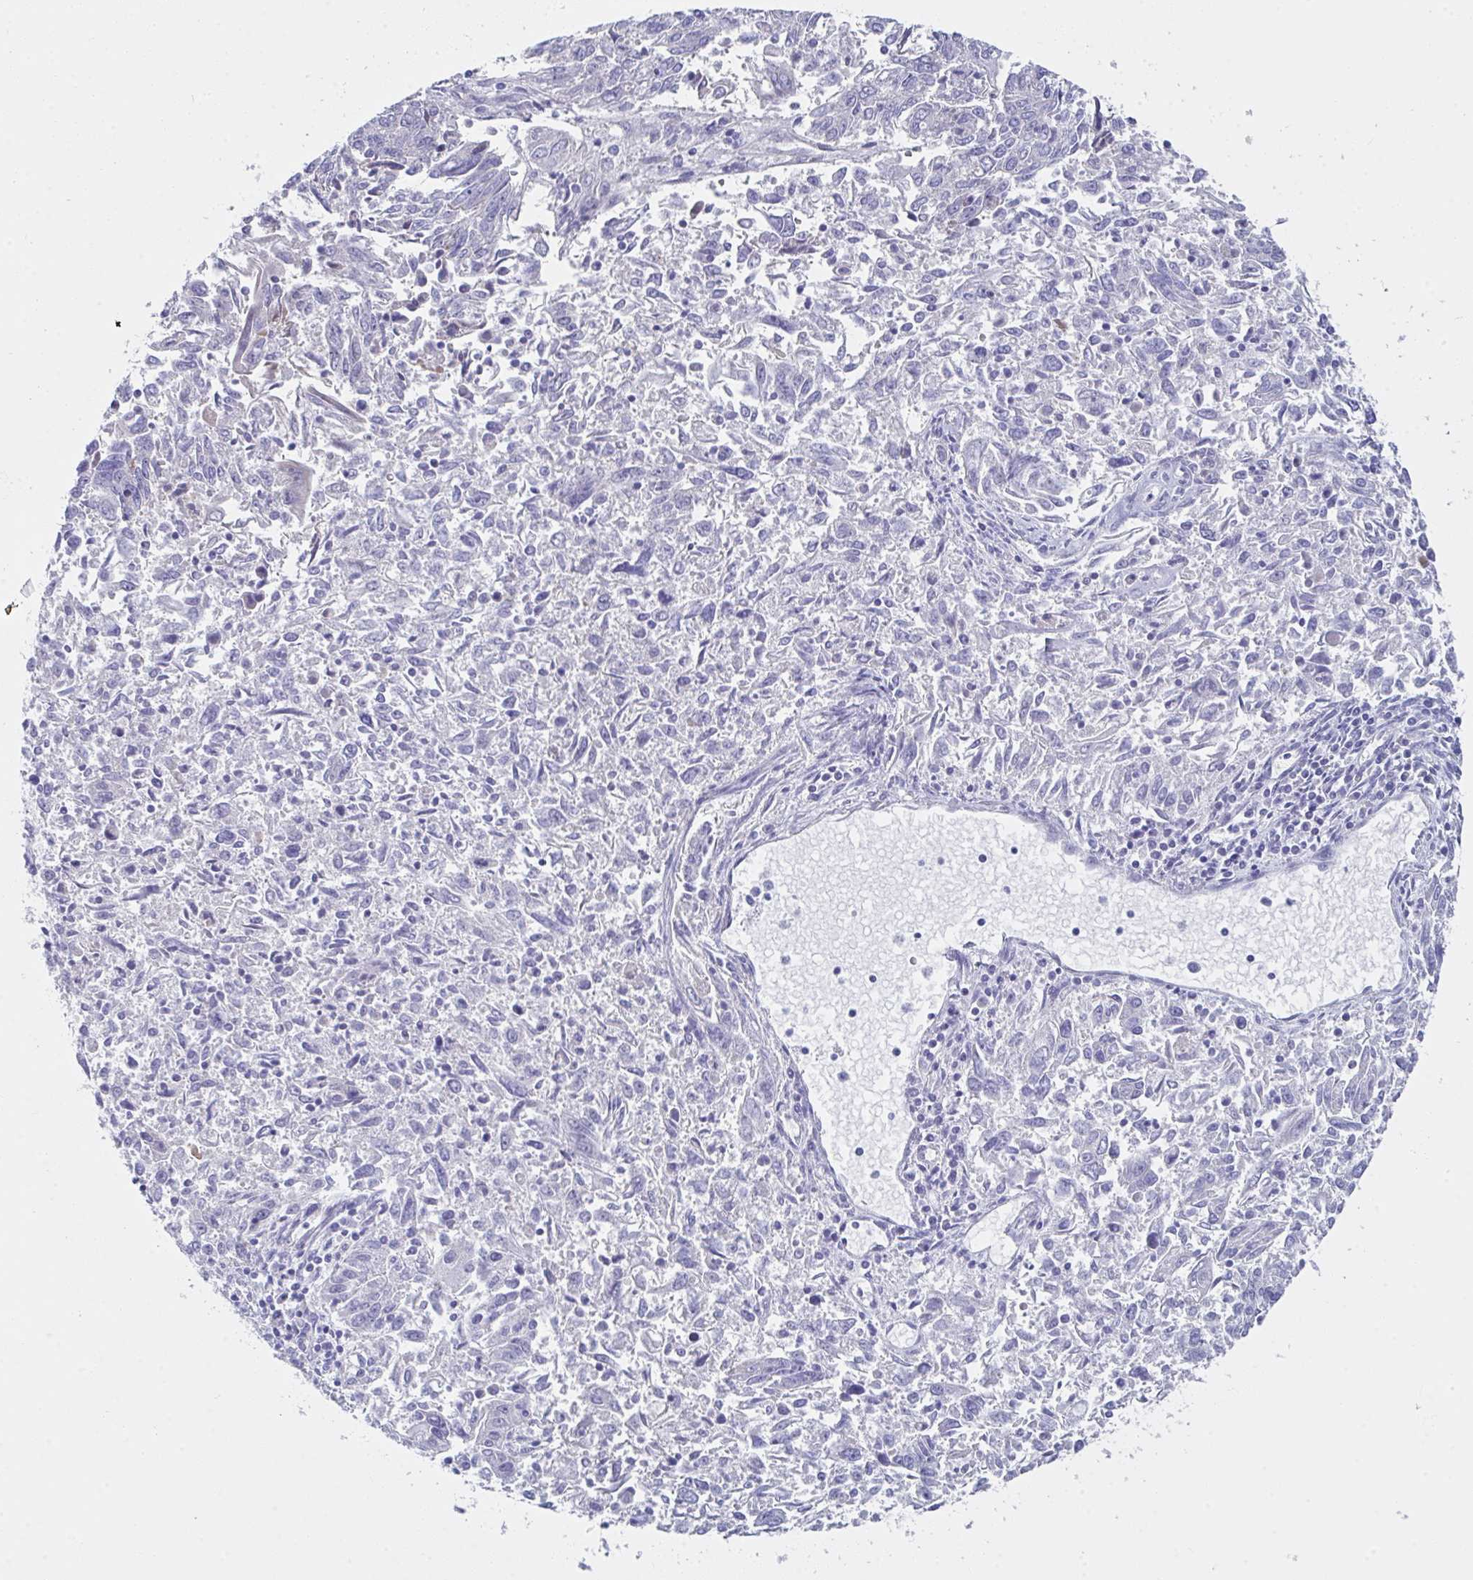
{"staining": {"intensity": "negative", "quantity": "none", "location": "none"}, "tissue": "endometrial cancer", "cell_type": "Tumor cells", "image_type": "cancer", "snomed": [{"axis": "morphology", "description": "Adenocarcinoma, NOS"}, {"axis": "topography", "description": "Endometrium"}], "caption": "A photomicrograph of human endometrial adenocarcinoma is negative for staining in tumor cells.", "gene": "FBXO47", "patient": {"sex": "female", "age": 42}}